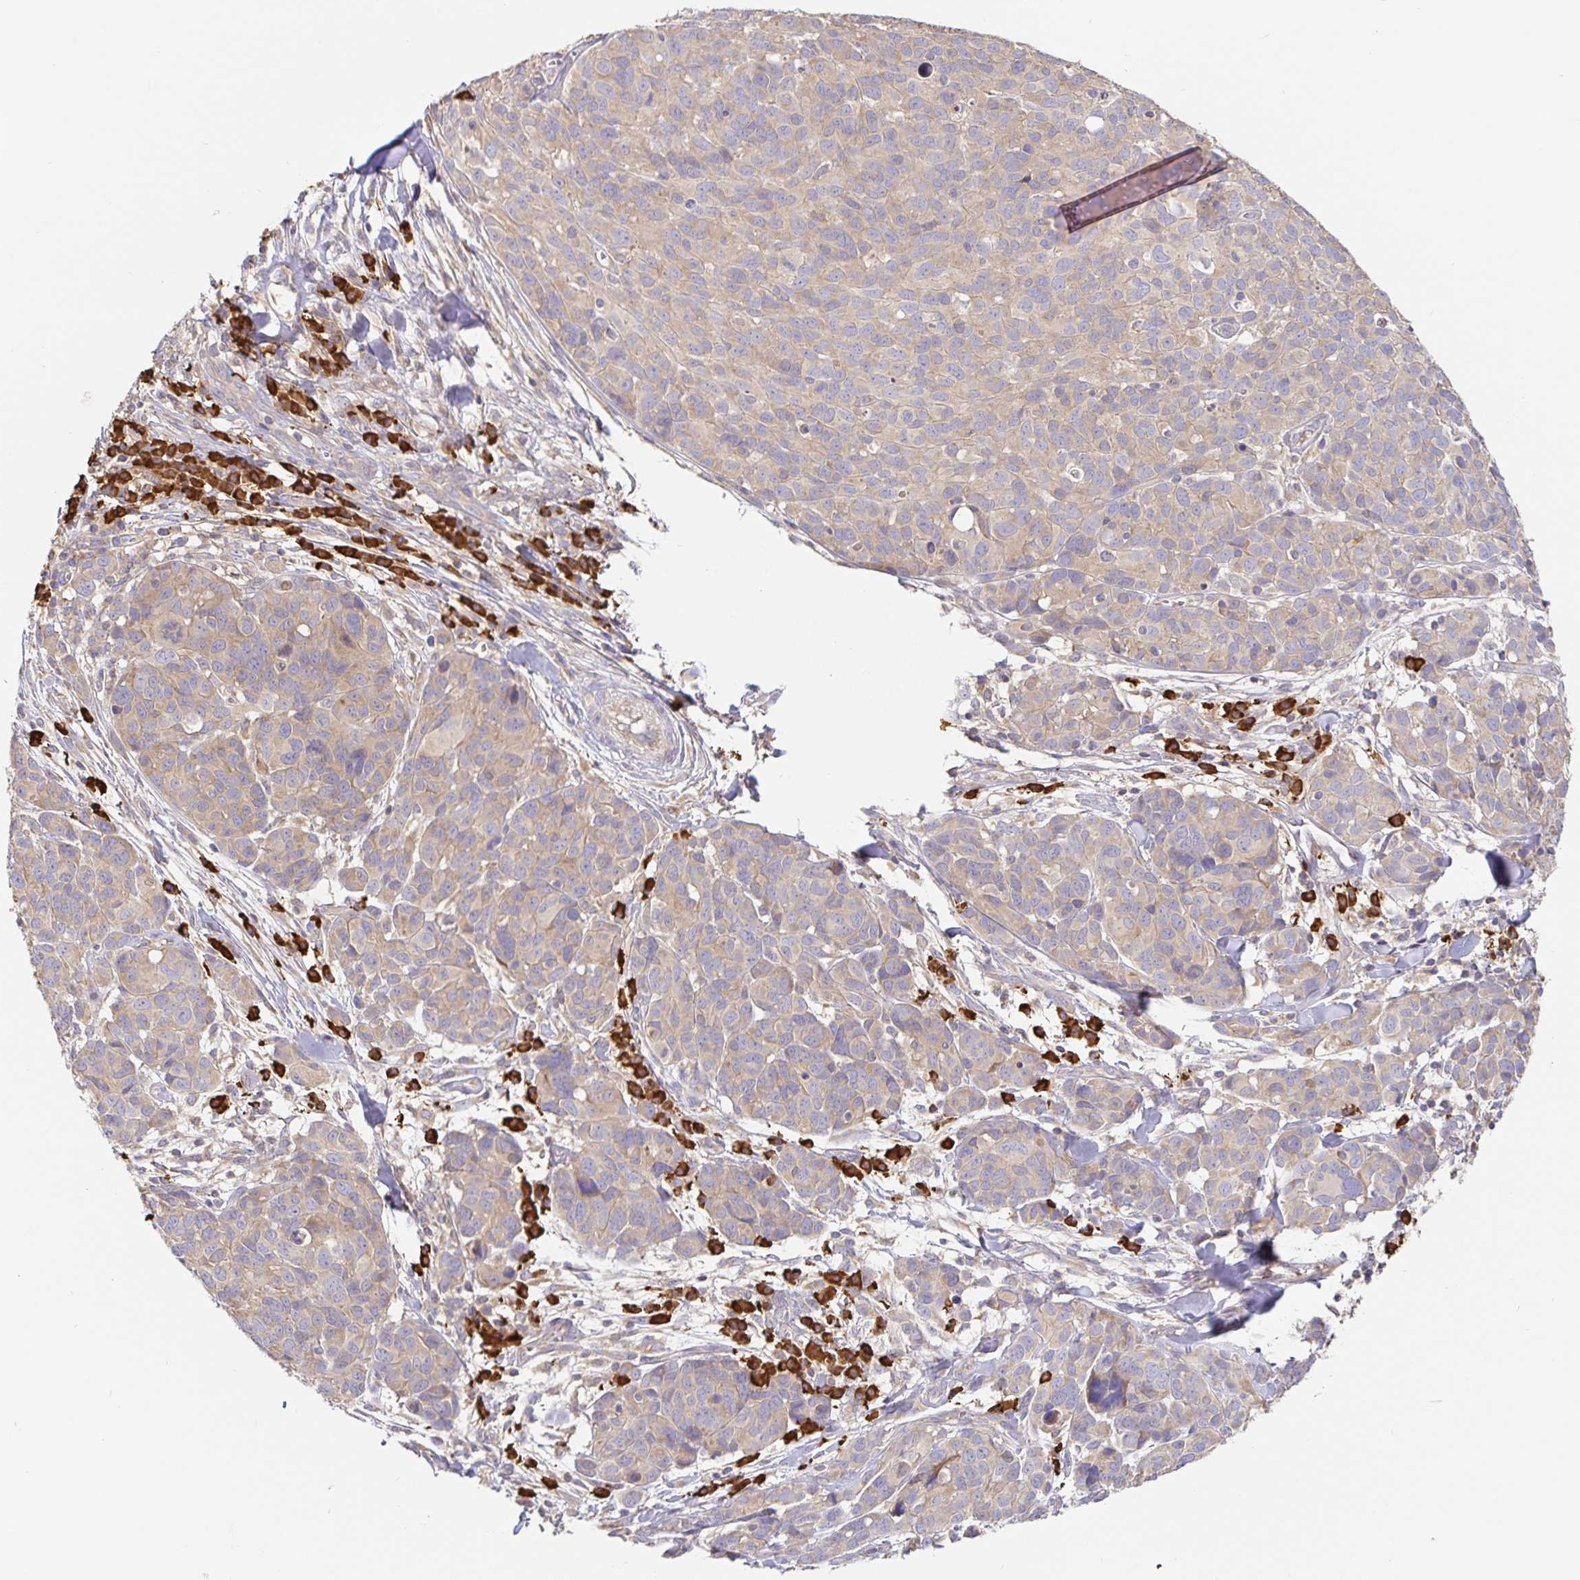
{"staining": {"intensity": "weak", "quantity": "25%-75%", "location": "cytoplasmic/membranous"}, "tissue": "melanoma", "cell_type": "Tumor cells", "image_type": "cancer", "snomed": [{"axis": "morphology", "description": "Malignant melanoma, NOS"}, {"axis": "topography", "description": "Skin"}], "caption": "Immunohistochemistry (IHC) staining of melanoma, which displays low levels of weak cytoplasmic/membranous positivity in about 25%-75% of tumor cells indicating weak cytoplasmic/membranous protein staining. The staining was performed using DAB (brown) for protein detection and nuclei were counterstained in hematoxylin (blue).", "gene": "HAGH", "patient": {"sex": "male", "age": 51}}